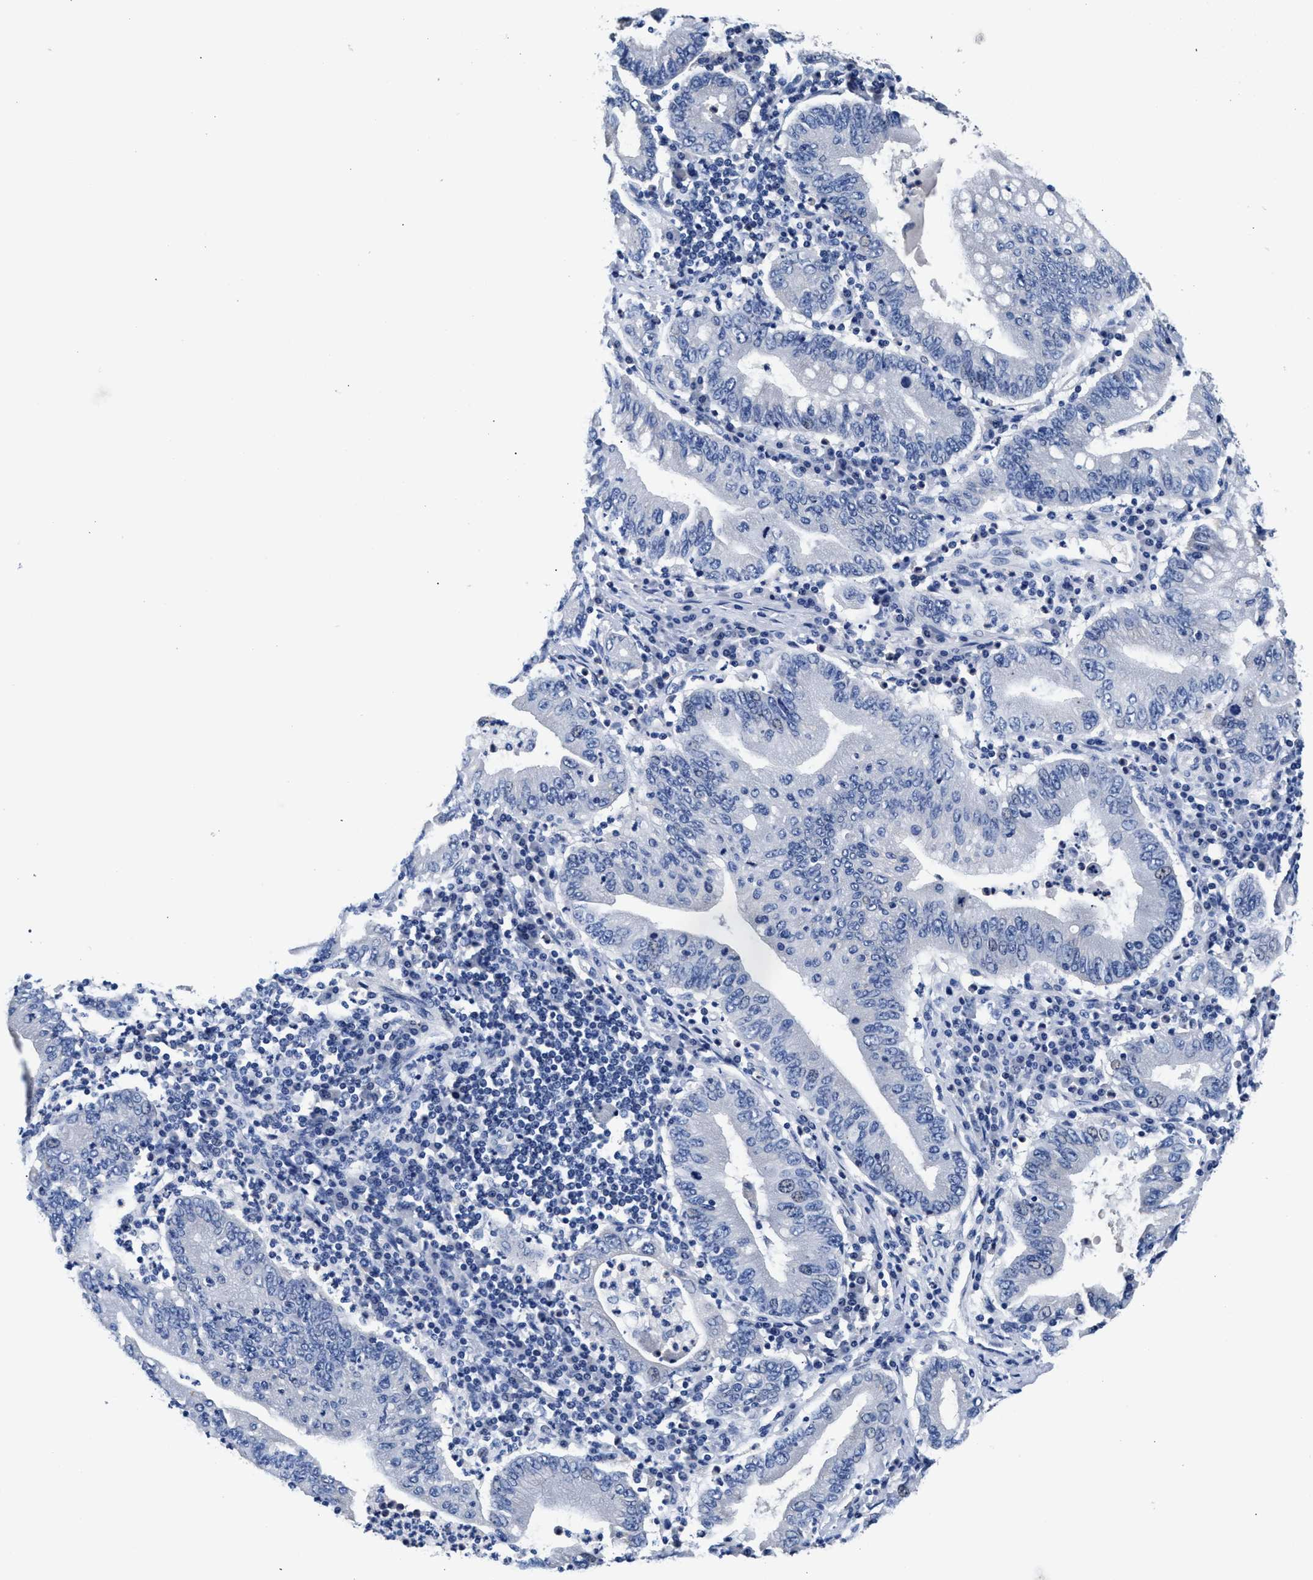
{"staining": {"intensity": "negative", "quantity": "none", "location": "none"}, "tissue": "stomach cancer", "cell_type": "Tumor cells", "image_type": "cancer", "snomed": [{"axis": "morphology", "description": "Normal tissue, NOS"}, {"axis": "morphology", "description": "Adenocarcinoma, NOS"}, {"axis": "topography", "description": "Esophagus"}, {"axis": "topography", "description": "Stomach, upper"}, {"axis": "topography", "description": "Peripheral nerve tissue"}], "caption": "Photomicrograph shows no protein positivity in tumor cells of stomach cancer tissue.", "gene": "GSTM1", "patient": {"sex": "male", "age": 62}}